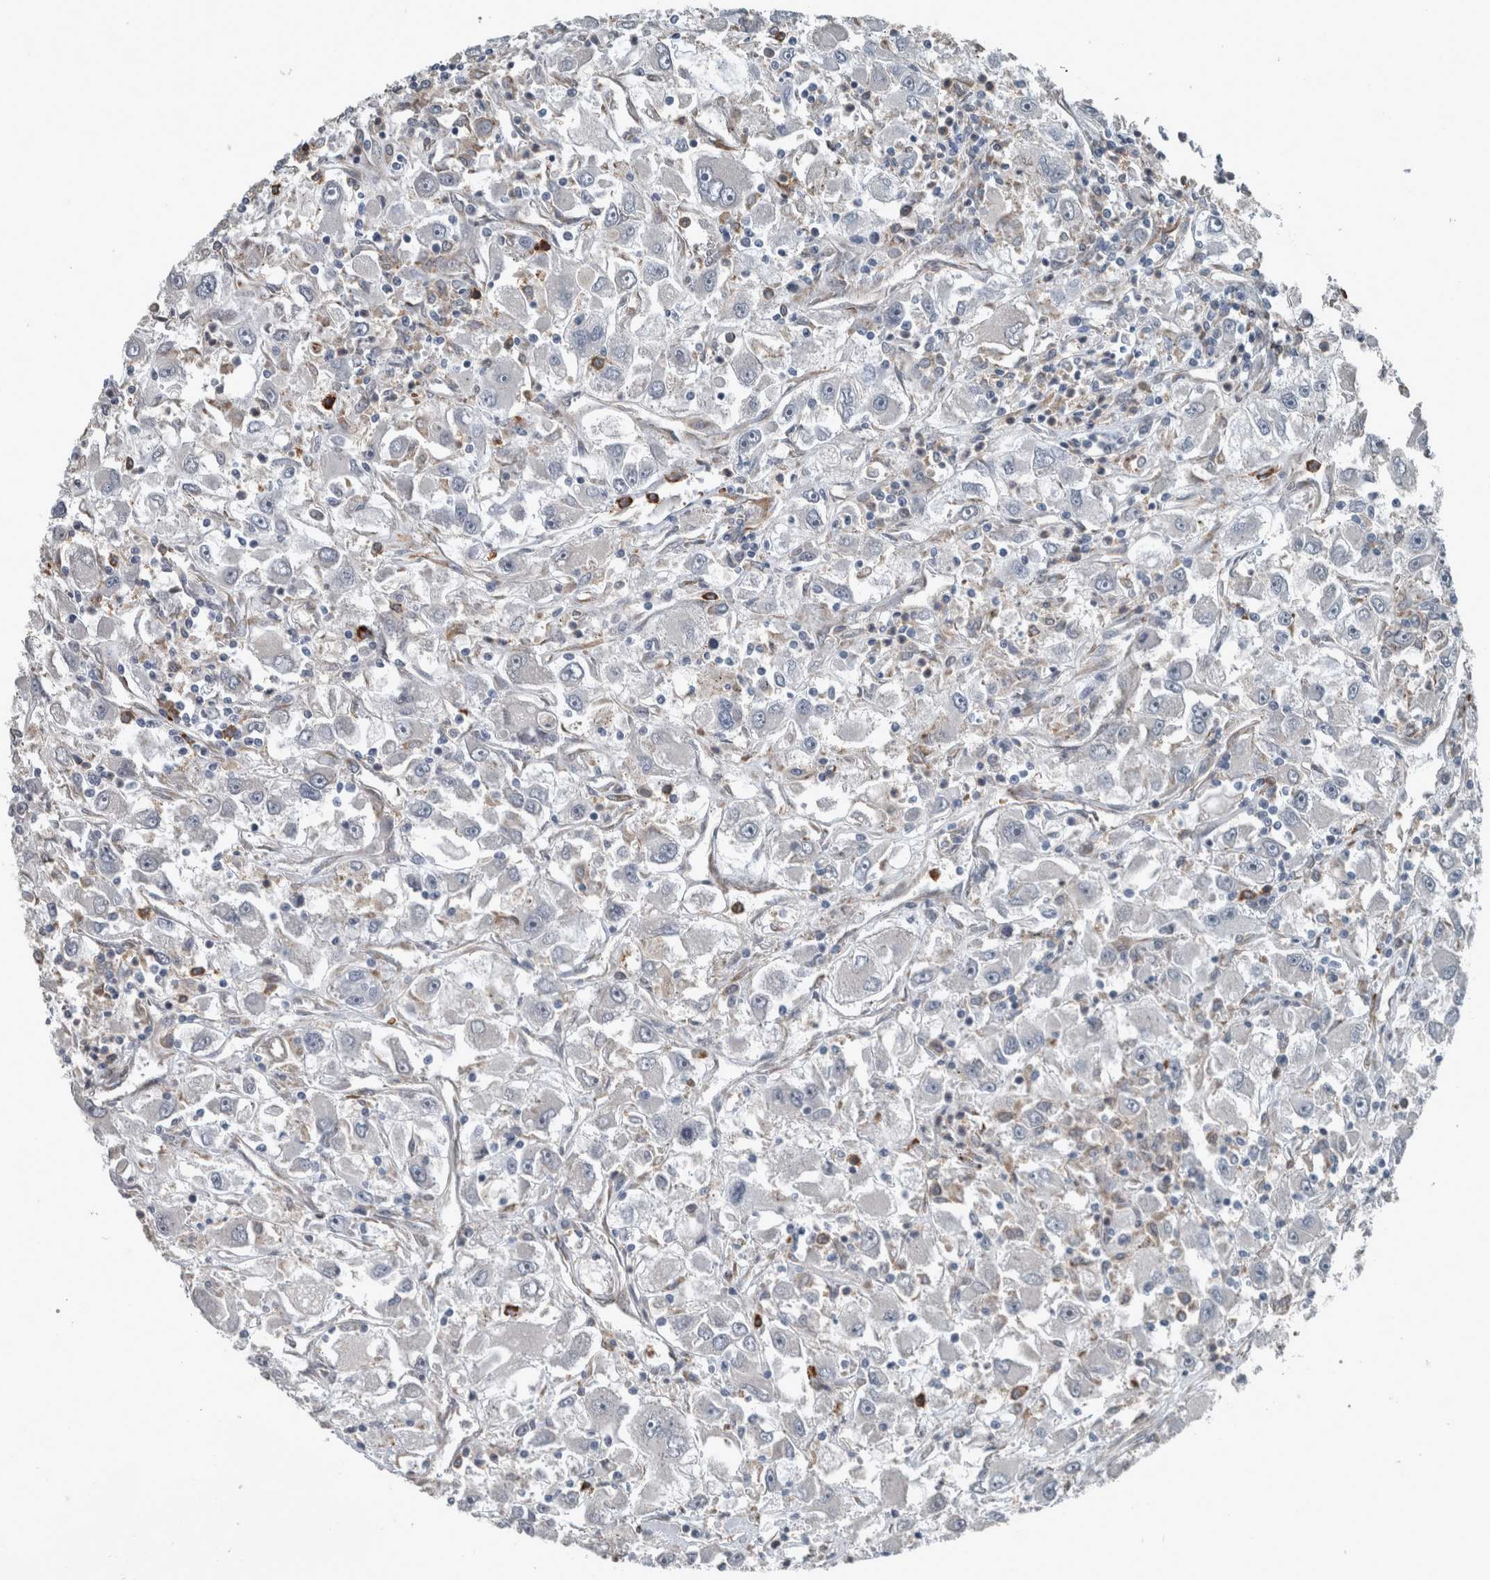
{"staining": {"intensity": "negative", "quantity": "none", "location": "none"}, "tissue": "renal cancer", "cell_type": "Tumor cells", "image_type": "cancer", "snomed": [{"axis": "morphology", "description": "Adenocarcinoma, NOS"}, {"axis": "topography", "description": "Kidney"}], "caption": "Tumor cells are negative for brown protein staining in renal cancer (adenocarcinoma). (Stains: DAB immunohistochemistry (IHC) with hematoxylin counter stain, Microscopy: brightfield microscopy at high magnification).", "gene": "EXOC8", "patient": {"sex": "female", "age": 52}}